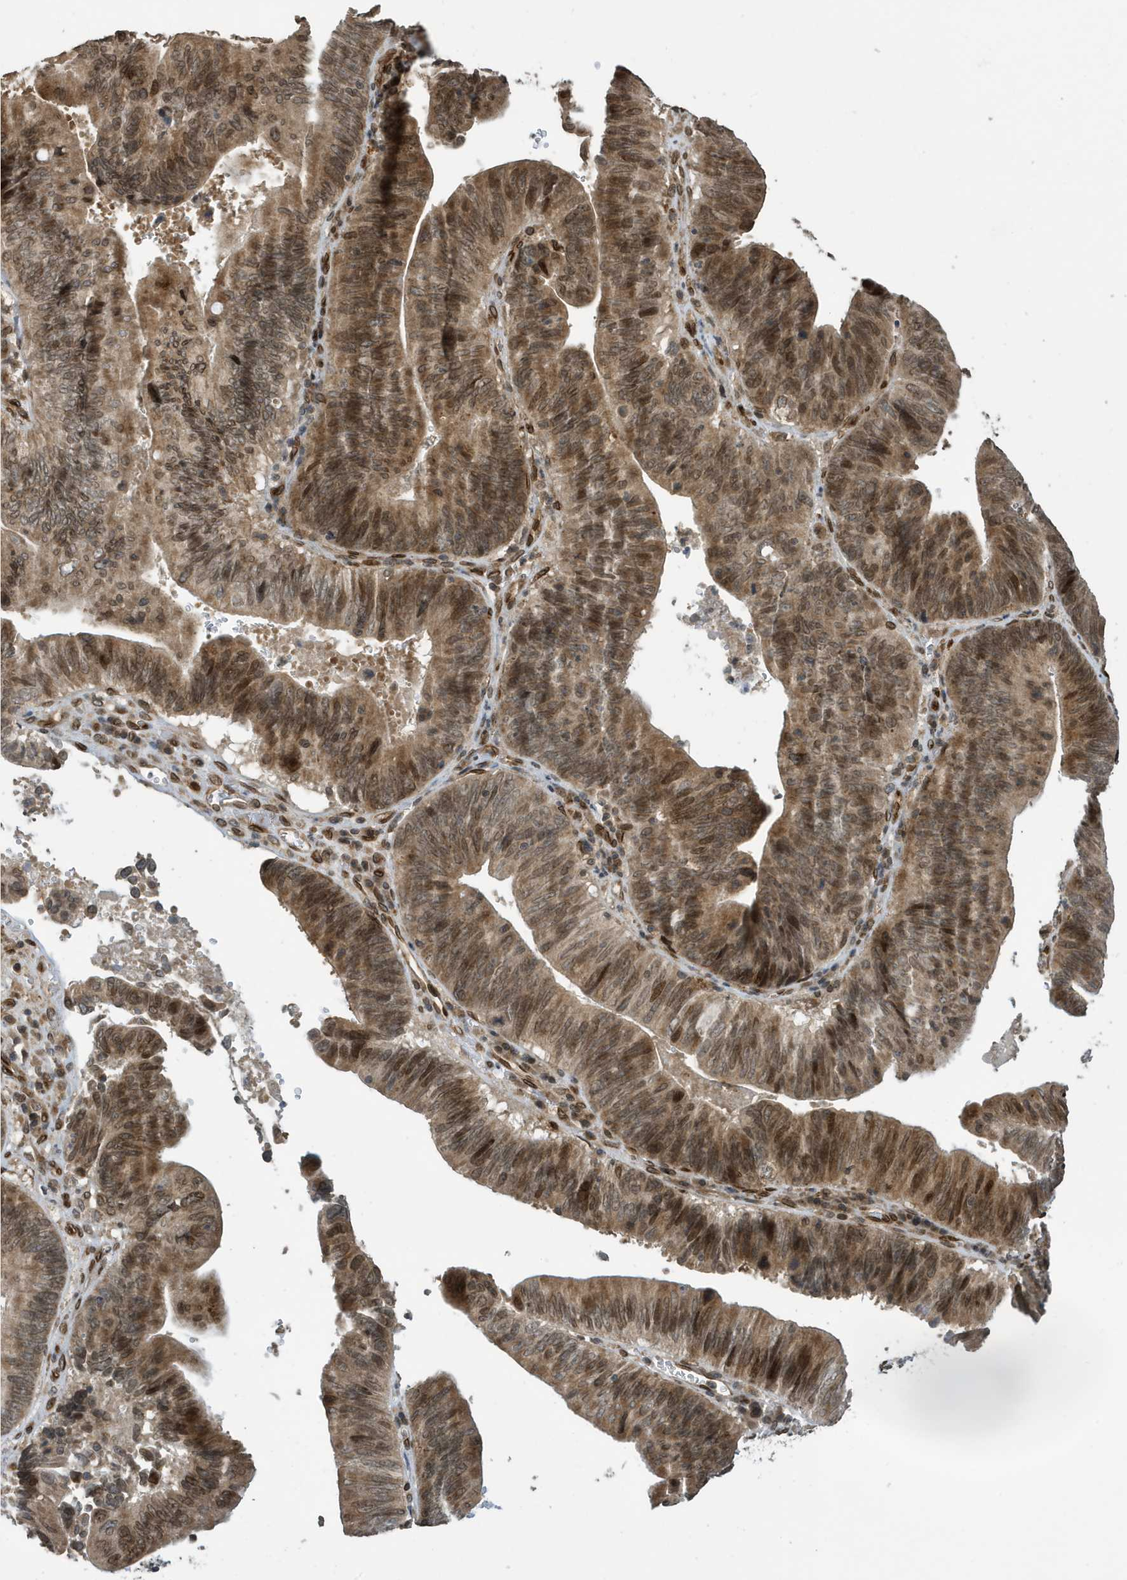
{"staining": {"intensity": "moderate", "quantity": ">75%", "location": "cytoplasmic/membranous,nuclear"}, "tissue": "pancreatic cancer", "cell_type": "Tumor cells", "image_type": "cancer", "snomed": [{"axis": "morphology", "description": "Adenocarcinoma, NOS"}, {"axis": "topography", "description": "Pancreas"}], "caption": "The histopathology image displays immunohistochemical staining of pancreatic cancer (adenocarcinoma). There is moderate cytoplasmic/membranous and nuclear expression is appreciated in approximately >75% of tumor cells.", "gene": "DUSP18", "patient": {"sex": "male", "age": 63}}